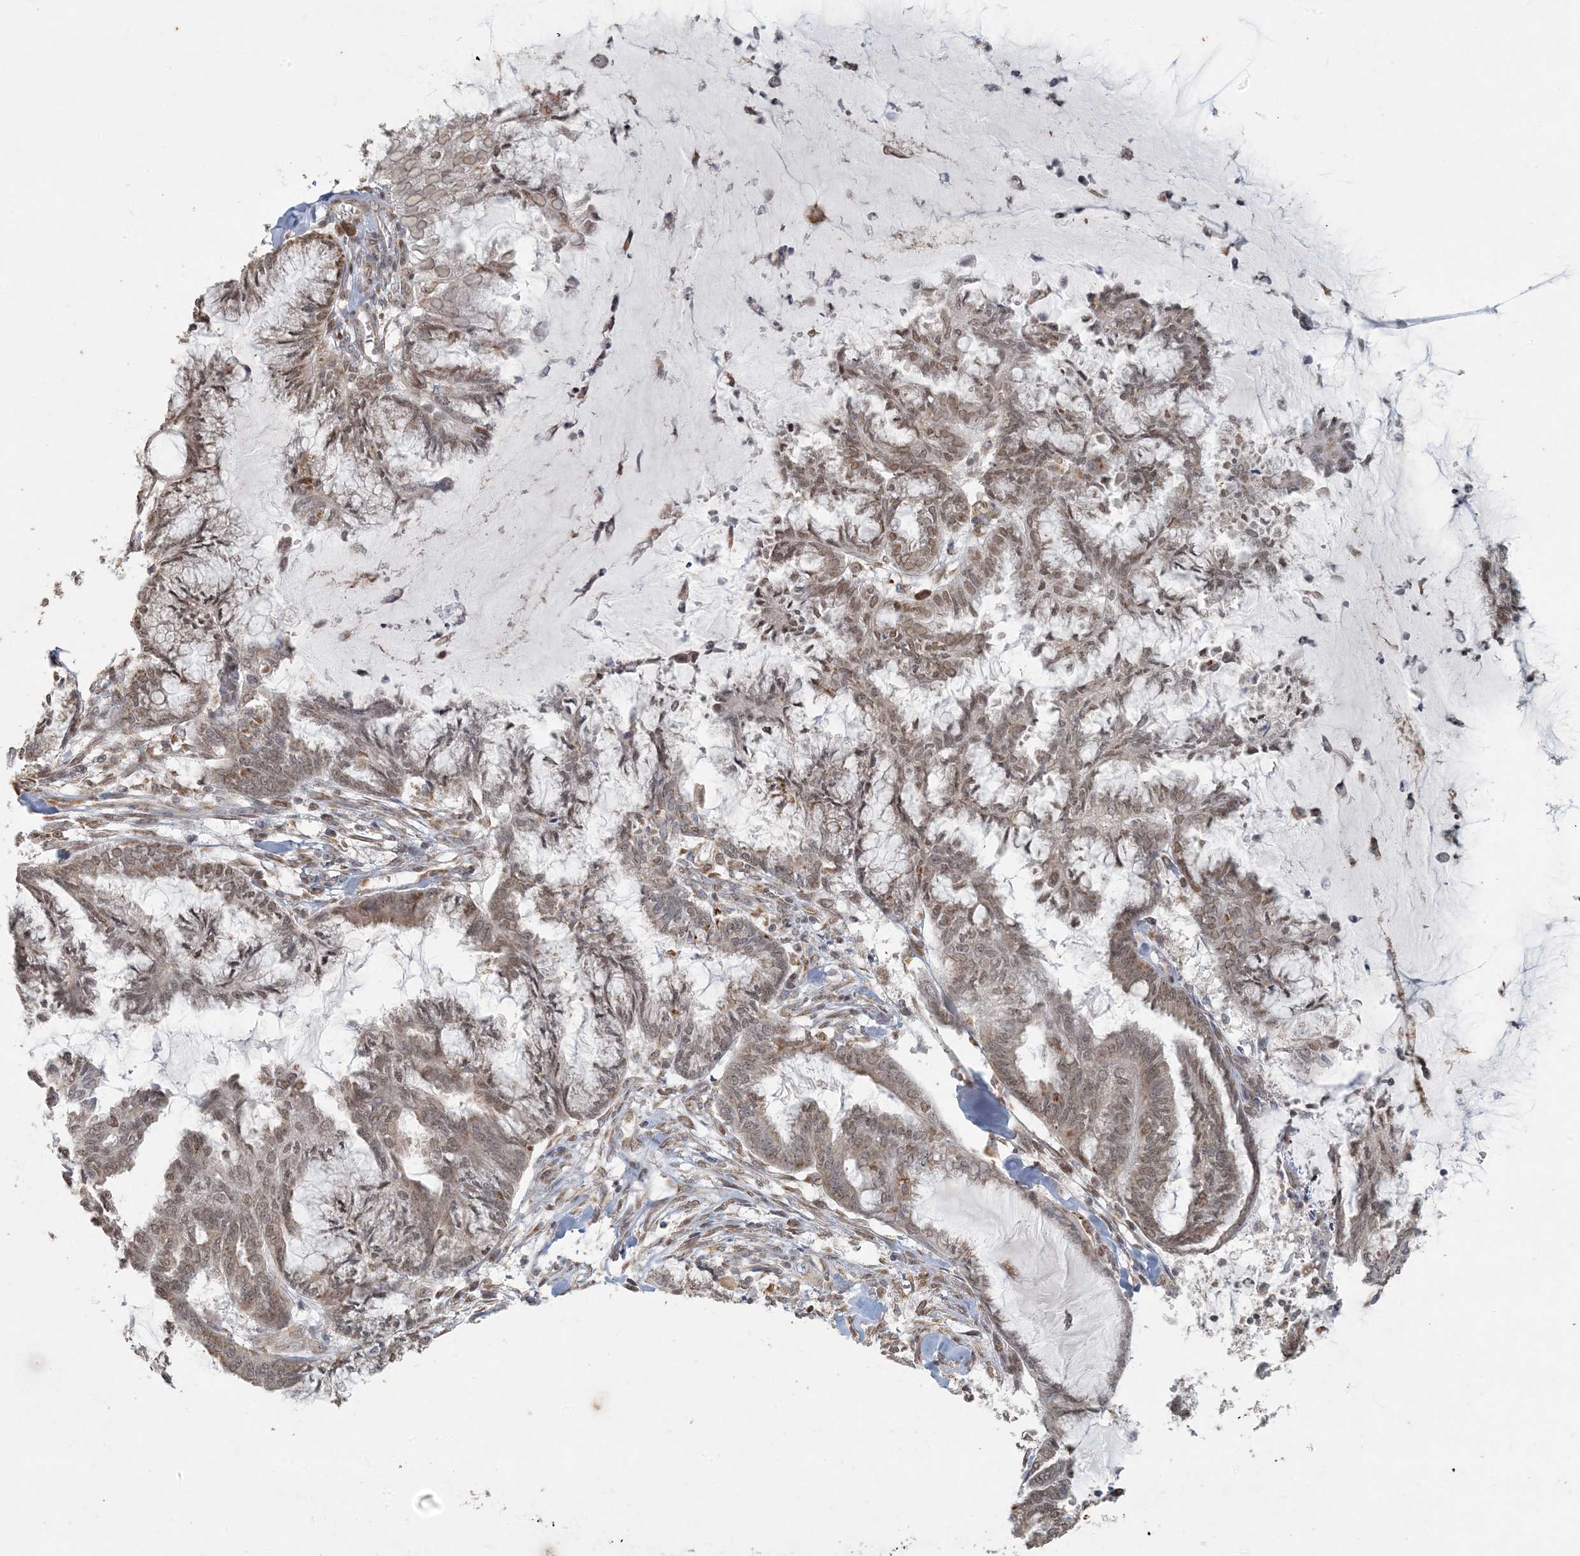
{"staining": {"intensity": "moderate", "quantity": ">75%", "location": "nuclear"}, "tissue": "endometrial cancer", "cell_type": "Tumor cells", "image_type": "cancer", "snomed": [{"axis": "morphology", "description": "Adenocarcinoma, NOS"}, {"axis": "topography", "description": "Endometrium"}], "caption": "Tumor cells show medium levels of moderate nuclear expression in about >75% of cells in human endometrial cancer (adenocarcinoma).", "gene": "AK9", "patient": {"sex": "female", "age": 86}}